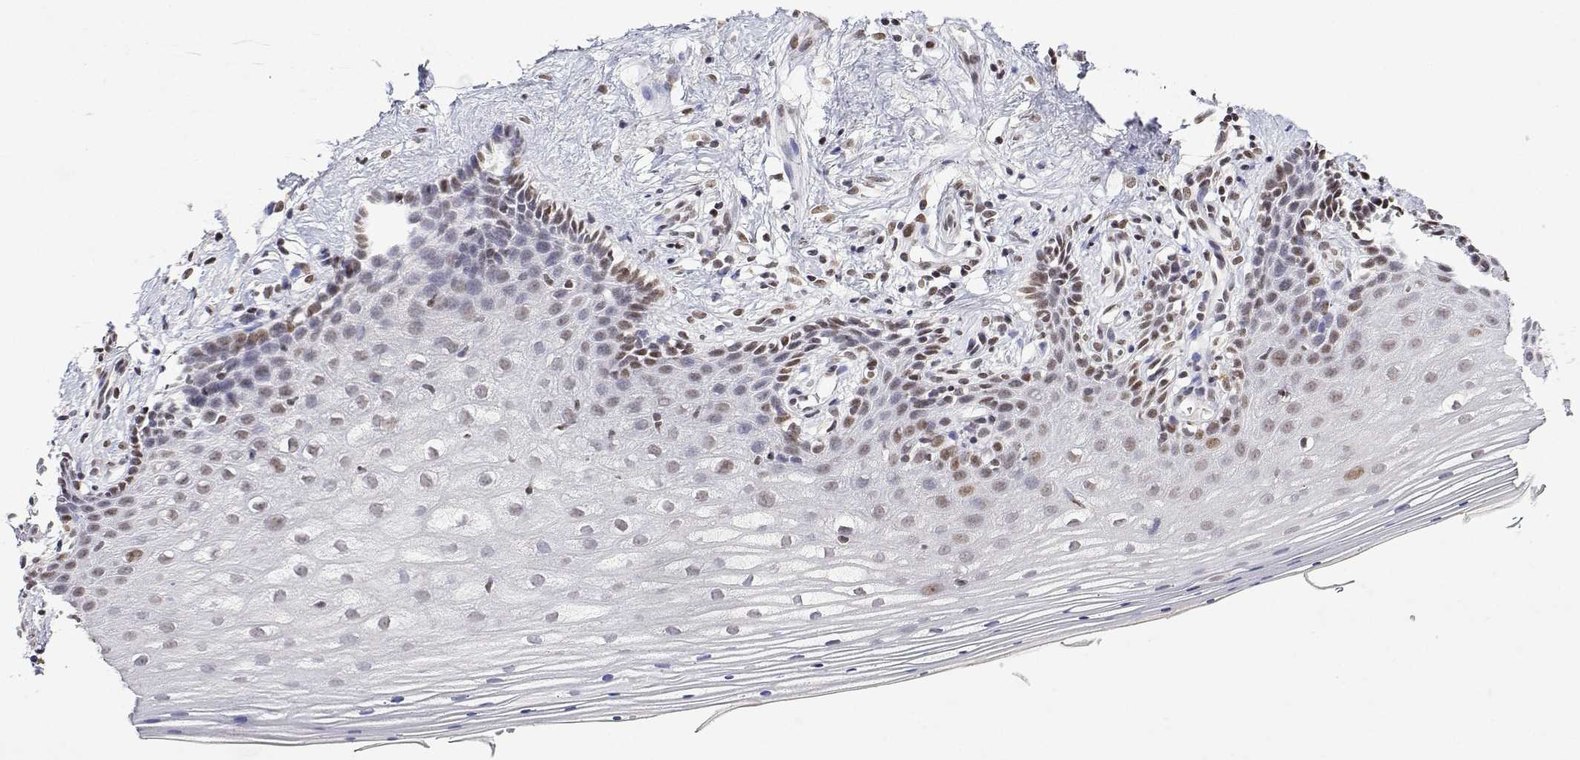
{"staining": {"intensity": "moderate", "quantity": "25%-75%", "location": "nuclear"}, "tissue": "vagina", "cell_type": "Squamous epithelial cells", "image_type": "normal", "snomed": [{"axis": "morphology", "description": "Normal tissue, NOS"}, {"axis": "topography", "description": "Vagina"}], "caption": "Approximately 25%-75% of squamous epithelial cells in normal human vagina display moderate nuclear protein expression as visualized by brown immunohistochemical staining.", "gene": "XPC", "patient": {"sex": "female", "age": 42}}